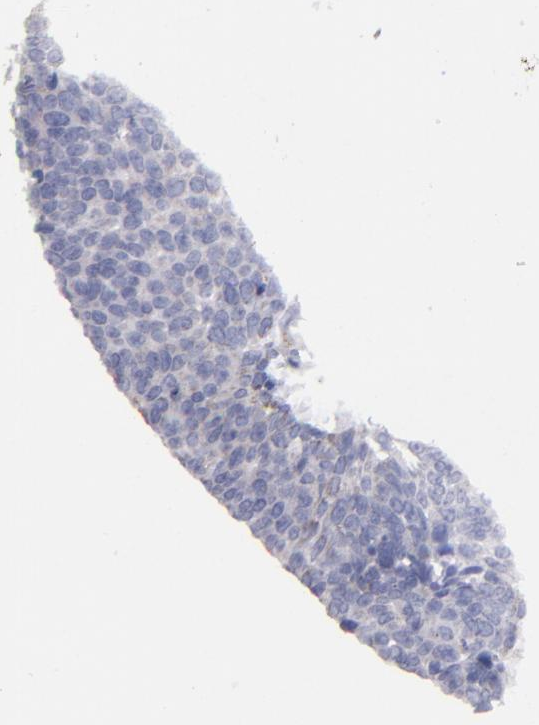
{"staining": {"intensity": "weak", "quantity": "<25%", "location": "cytoplasmic/membranous"}, "tissue": "skin cancer", "cell_type": "Tumor cells", "image_type": "cancer", "snomed": [{"axis": "morphology", "description": "Basal cell carcinoma"}, {"axis": "topography", "description": "Skin"}], "caption": "Immunohistochemical staining of human skin basal cell carcinoma exhibits no significant expression in tumor cells.", "gene": "CLTA", "patient": {"sex": "female", "age": 89}}